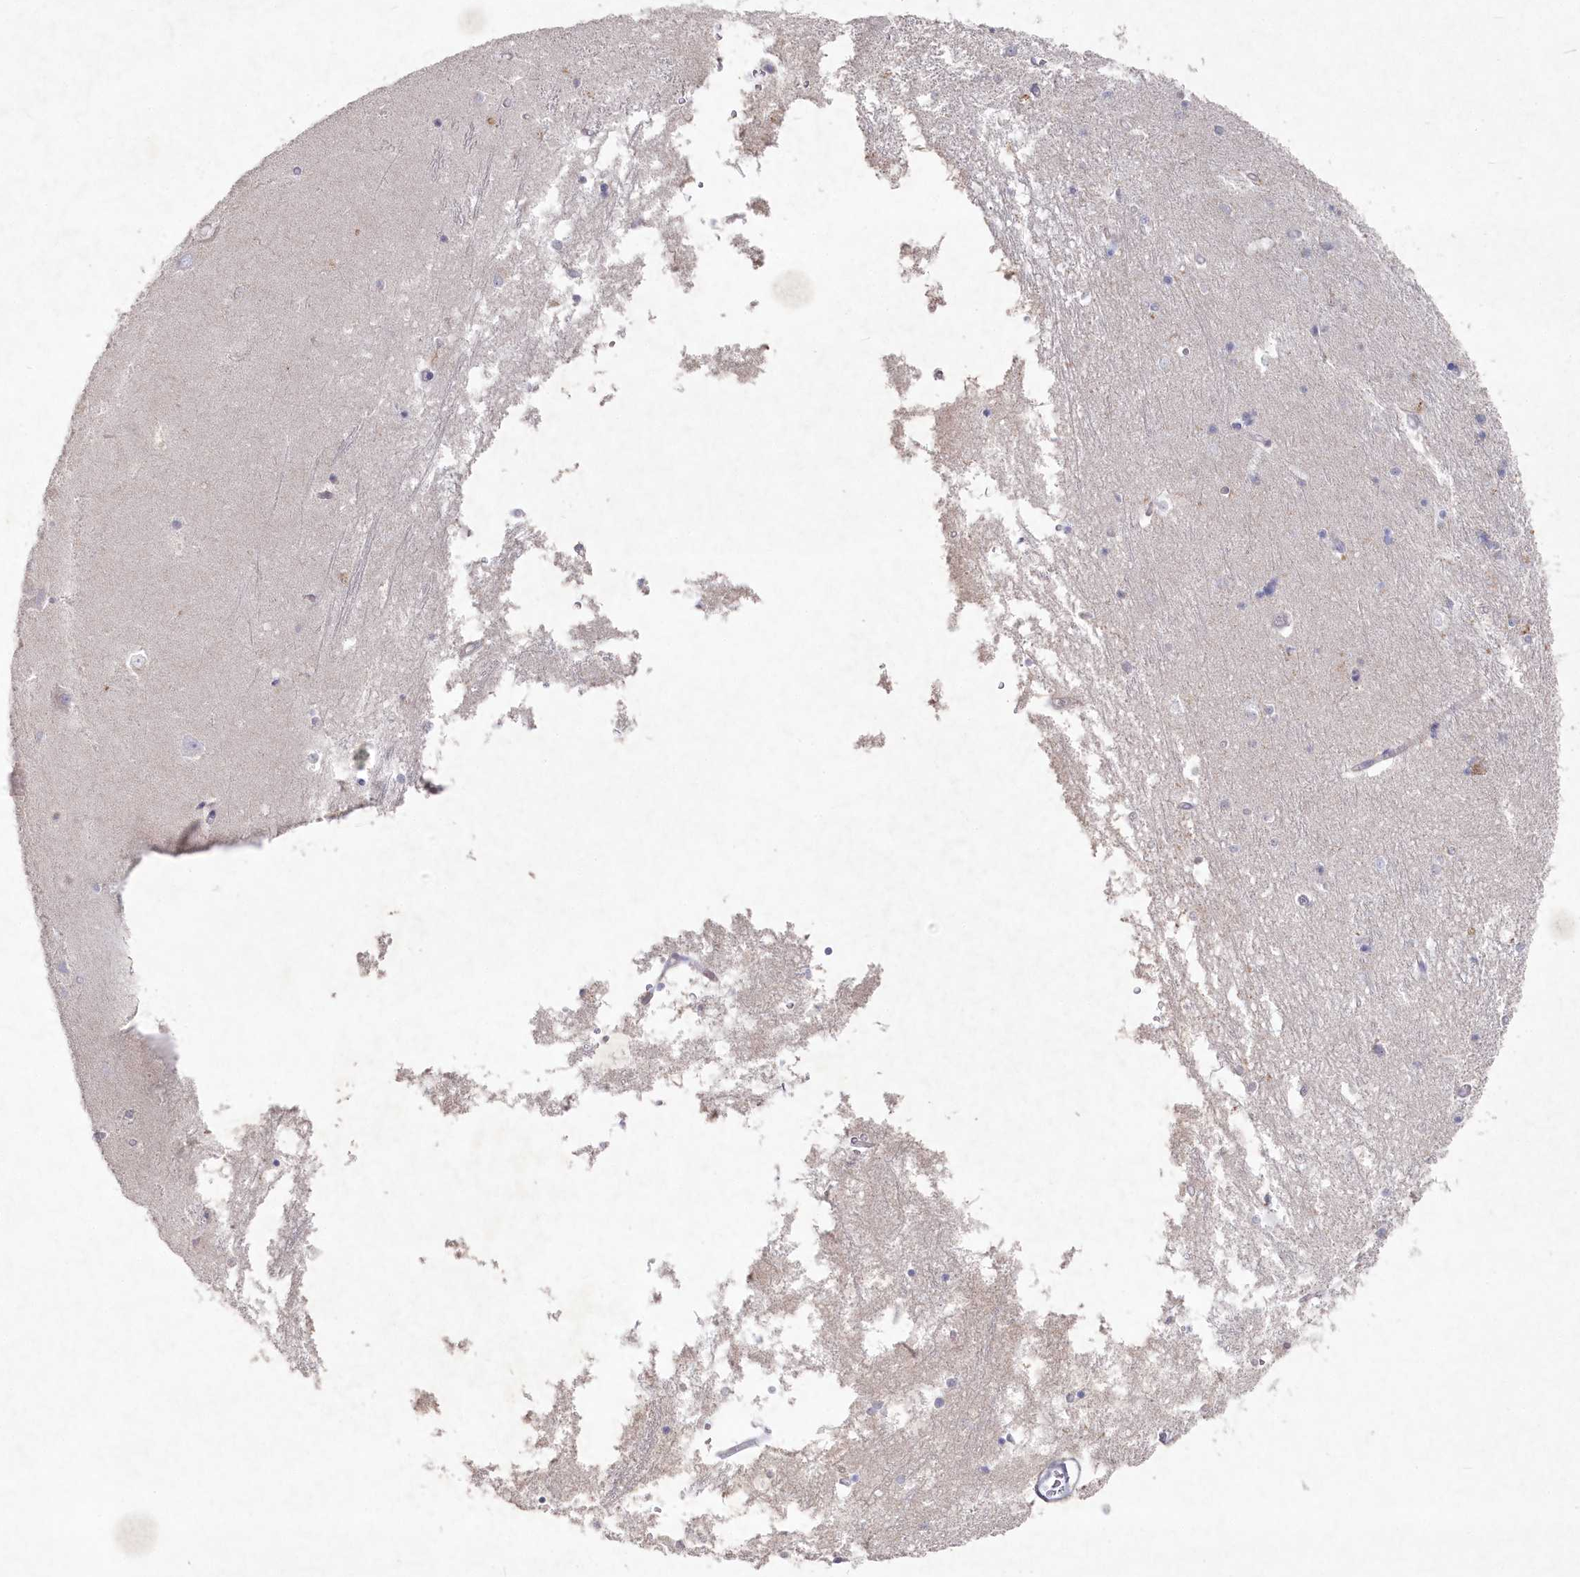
{"staining": {"intensity": "negative", "quantity": "none", "location": "none"}, "tissue": "hippocampus", "cell_type": "Glial cells", "image_type": "normal", "snomed": [{"axis": "morphology", "description": "Normal tissue, NOS"}, {"axis": "topography", "description": "Hippocampus"}], "caption": "Protein analysis of benign hippocampus reveals no significant staining in glial cells. Brightfield microscopy of immunohistochemistry (IHC) stained with DAB (3,3'-diaminobenzidine) (brown) and hematoxylin (blue), captured at high magnification.", "gene": "TGFBRAP1", "patient": {"sex": "male", "age": 45}}